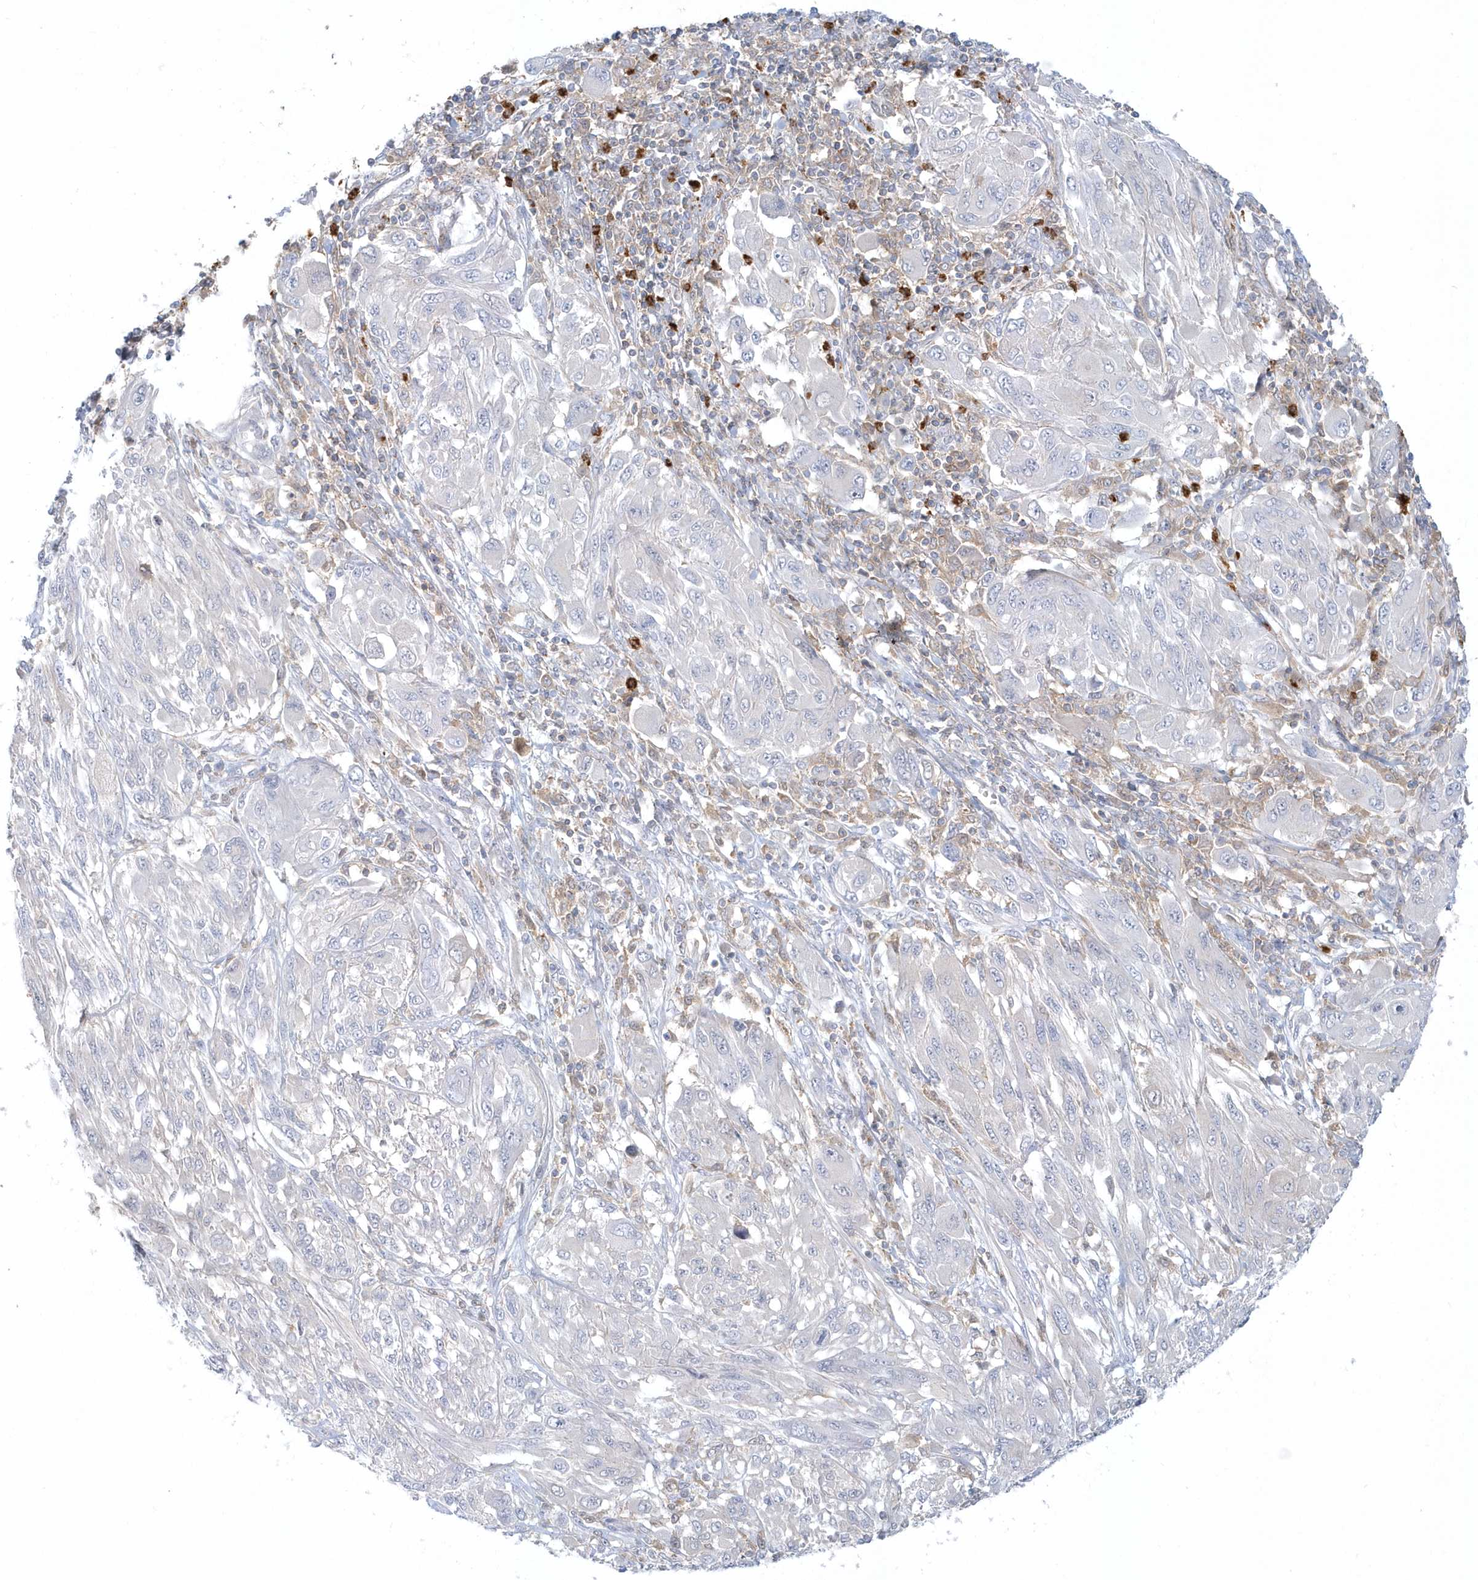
{"staining": {"intensity": "negative", "quantity": "none", "location": "none"}, "tissue": "melanoma", "cell_type": "Tumor cells", "image_type": "cancer", "snomed": [{"axis": "morphology", "description": "Malignant melanoma, NOS"}, {"axis": "topography", "description": "Skin"}], "caption": "This is an IHC image of human melanoma. There is no staining in tumor cells.", "gene": "RNF7", "patient": {"sex": "female", "age": 91}}